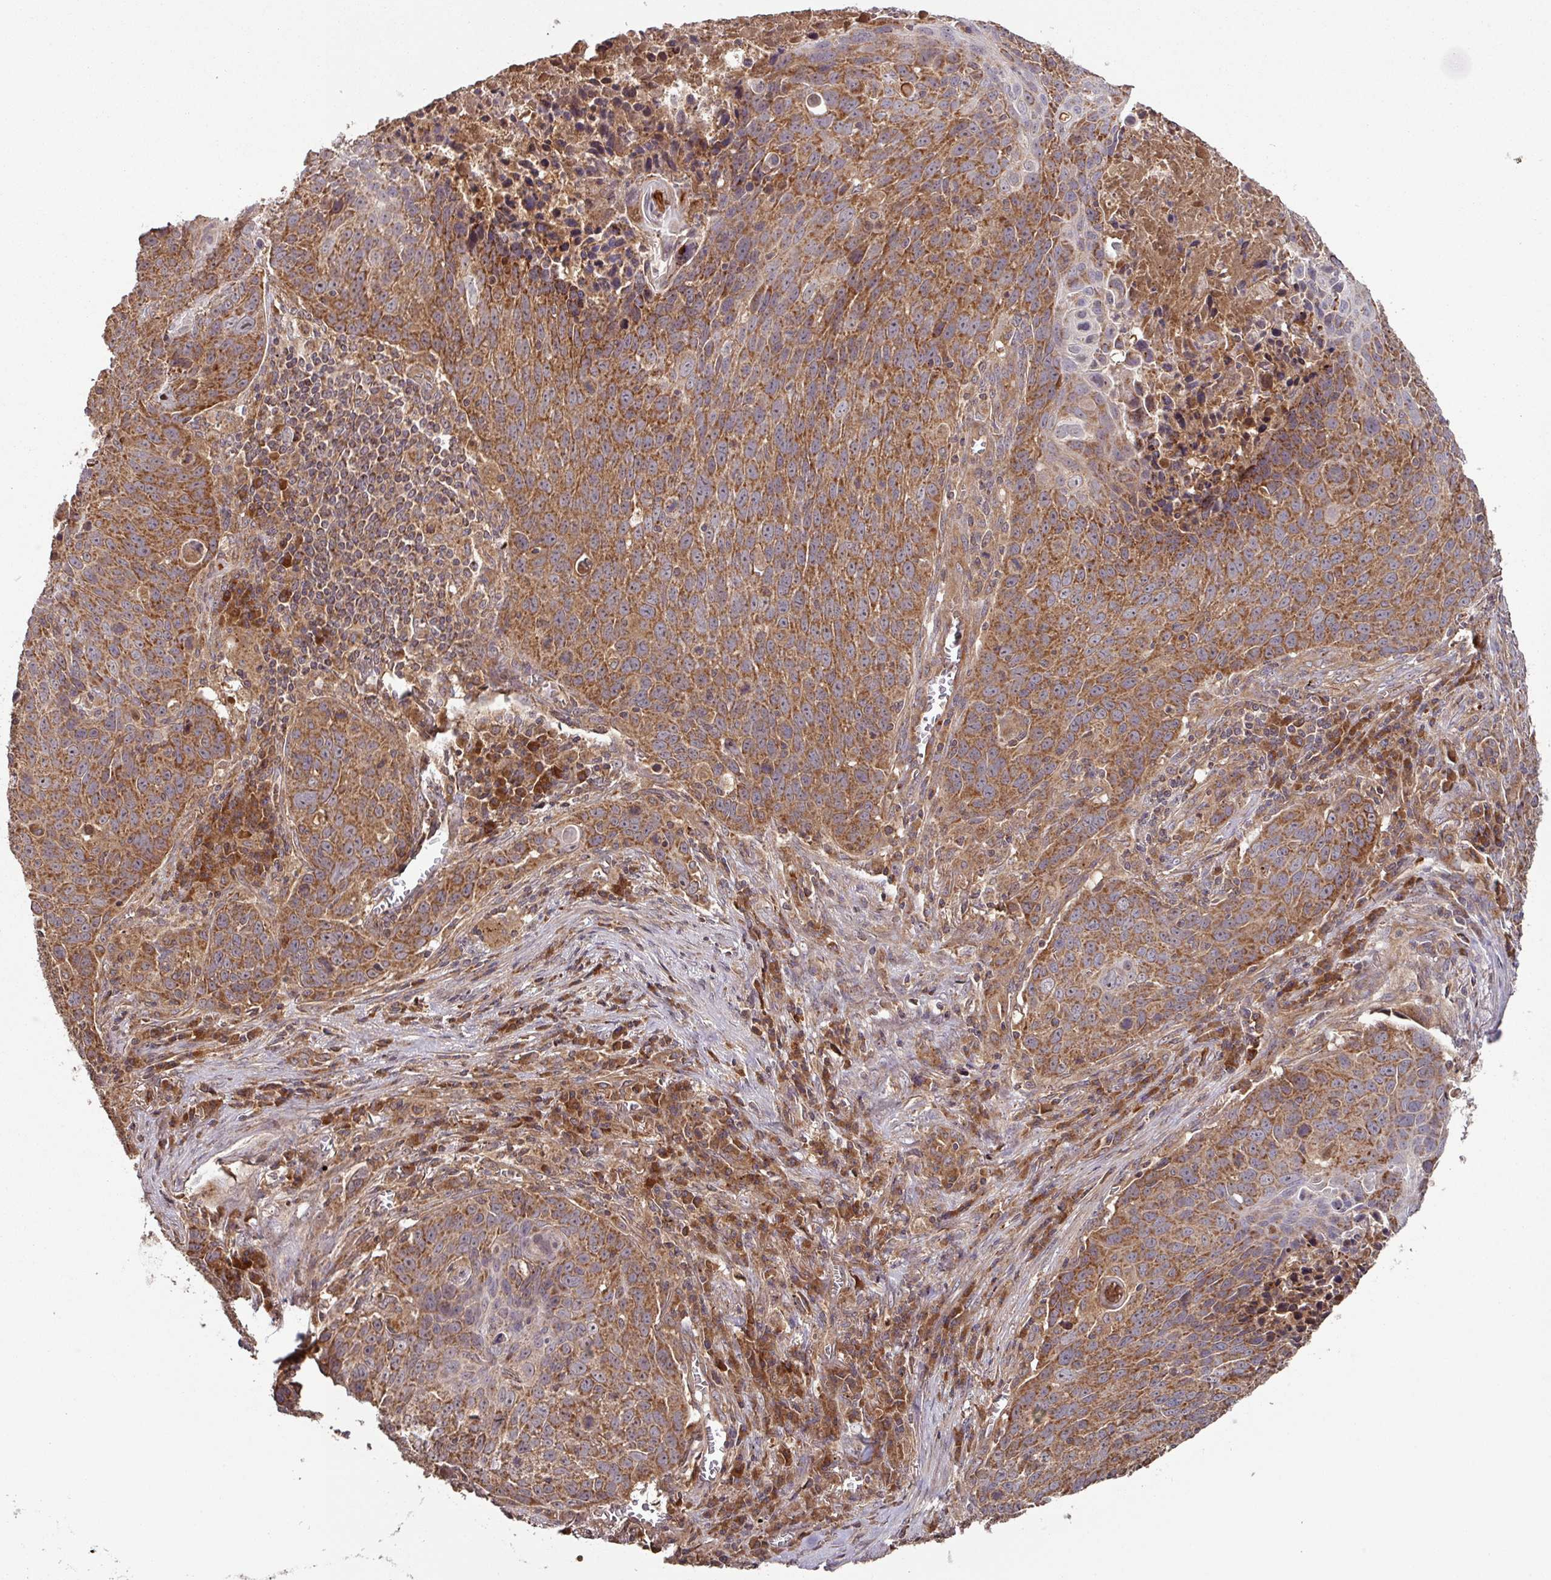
{"staining": {"intensity": "moderate", "quantity": ">75%", "location": "cytoplasmic/membranous"}, "tissue": "lung cancer", "cell_type": "Tumor cells", "image_type": "cancer", "snomed": [{"axis": "morphology", "description": "Squamous cell carcinoma, NOS"}, {"axis": "topography", "description": "Lung"}], "caption": "High-power microscopy captured an IHC photomicrograph of squamous cell carcinoma (lung), revealing moderate cytoplasmic/membranous expression in about >75% of tumor cells.", "gene": "MRRF", "patient": {"sex": "male", "age": 78}}